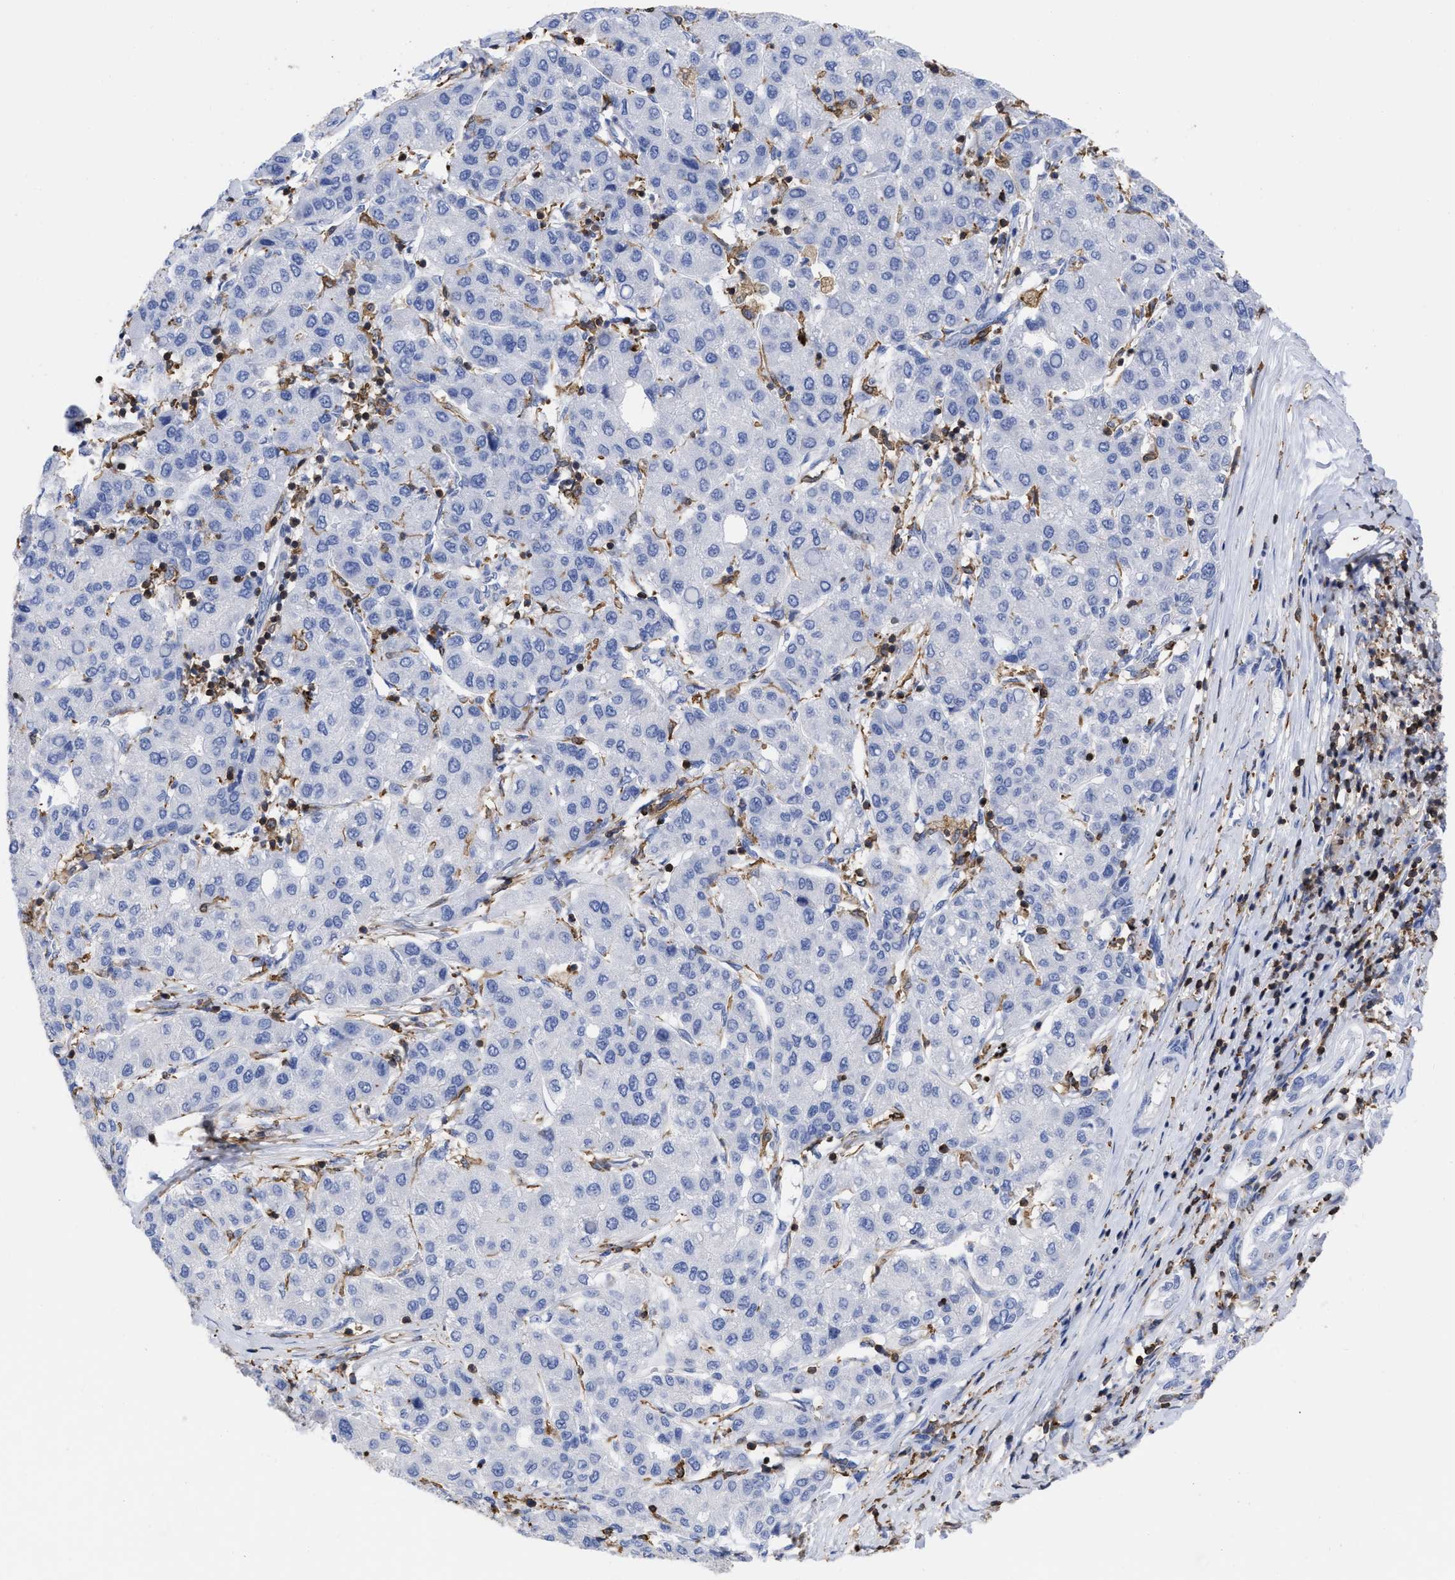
{"staining": {"intensity": "negative", "quantity": "none", "location": "none"}, "tissue": "liver cancer", "cell_type": "Tumor cells", "image_type": "cancer", "snomed": [{"axis": "morphology", "description": "Carcinoma, Hepatocellular, NOS"}, {"axis": "topography", "description": "Liver"}], "caption": "This is a micrograph of IHC staining of liver cancer, which shows no positivity in tumor cells. (DAB IHC with hematoxylin counter stain).", "gene": "HCLS1", "patient": {"sex": "male", "age": 65}}